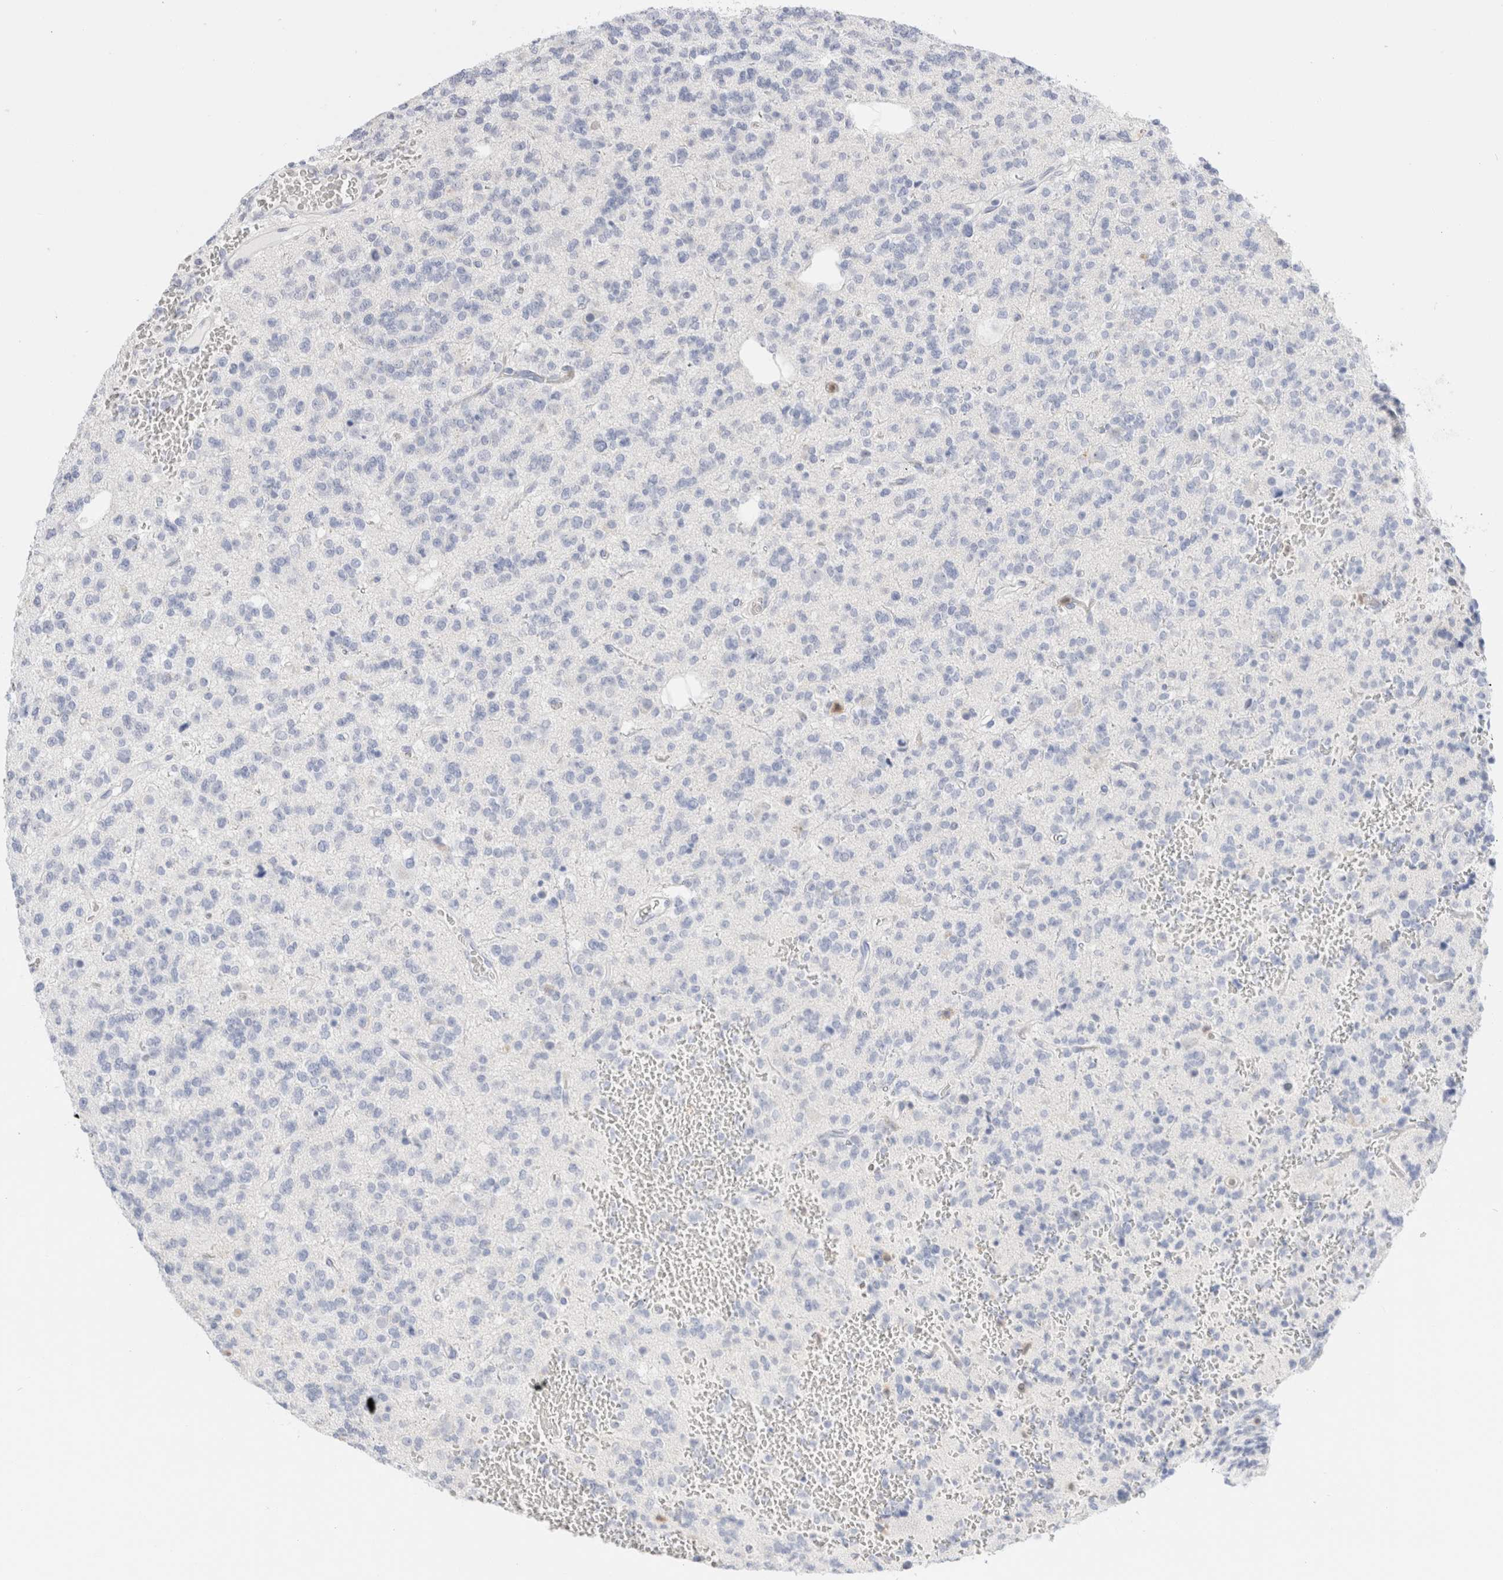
{"staining": {"intensity": "negative", "quantity": "none", "location": "none"}, "tissue": "glioma", "cell_type": "Tumor cells", "image_type": "cancer", "snomed": [{"axis": "morphology", "description": "Glioma, malignant, Low grade"}, {"axis": "topography", "description": "Brain"}], "caption": "IHC micrograph of low-grade glioma (malignant) stained for a protein (brown), which reveals no staining in tumor cells.", "gene": "ARG1", "patient": {"sex": "male", "age": 38}}